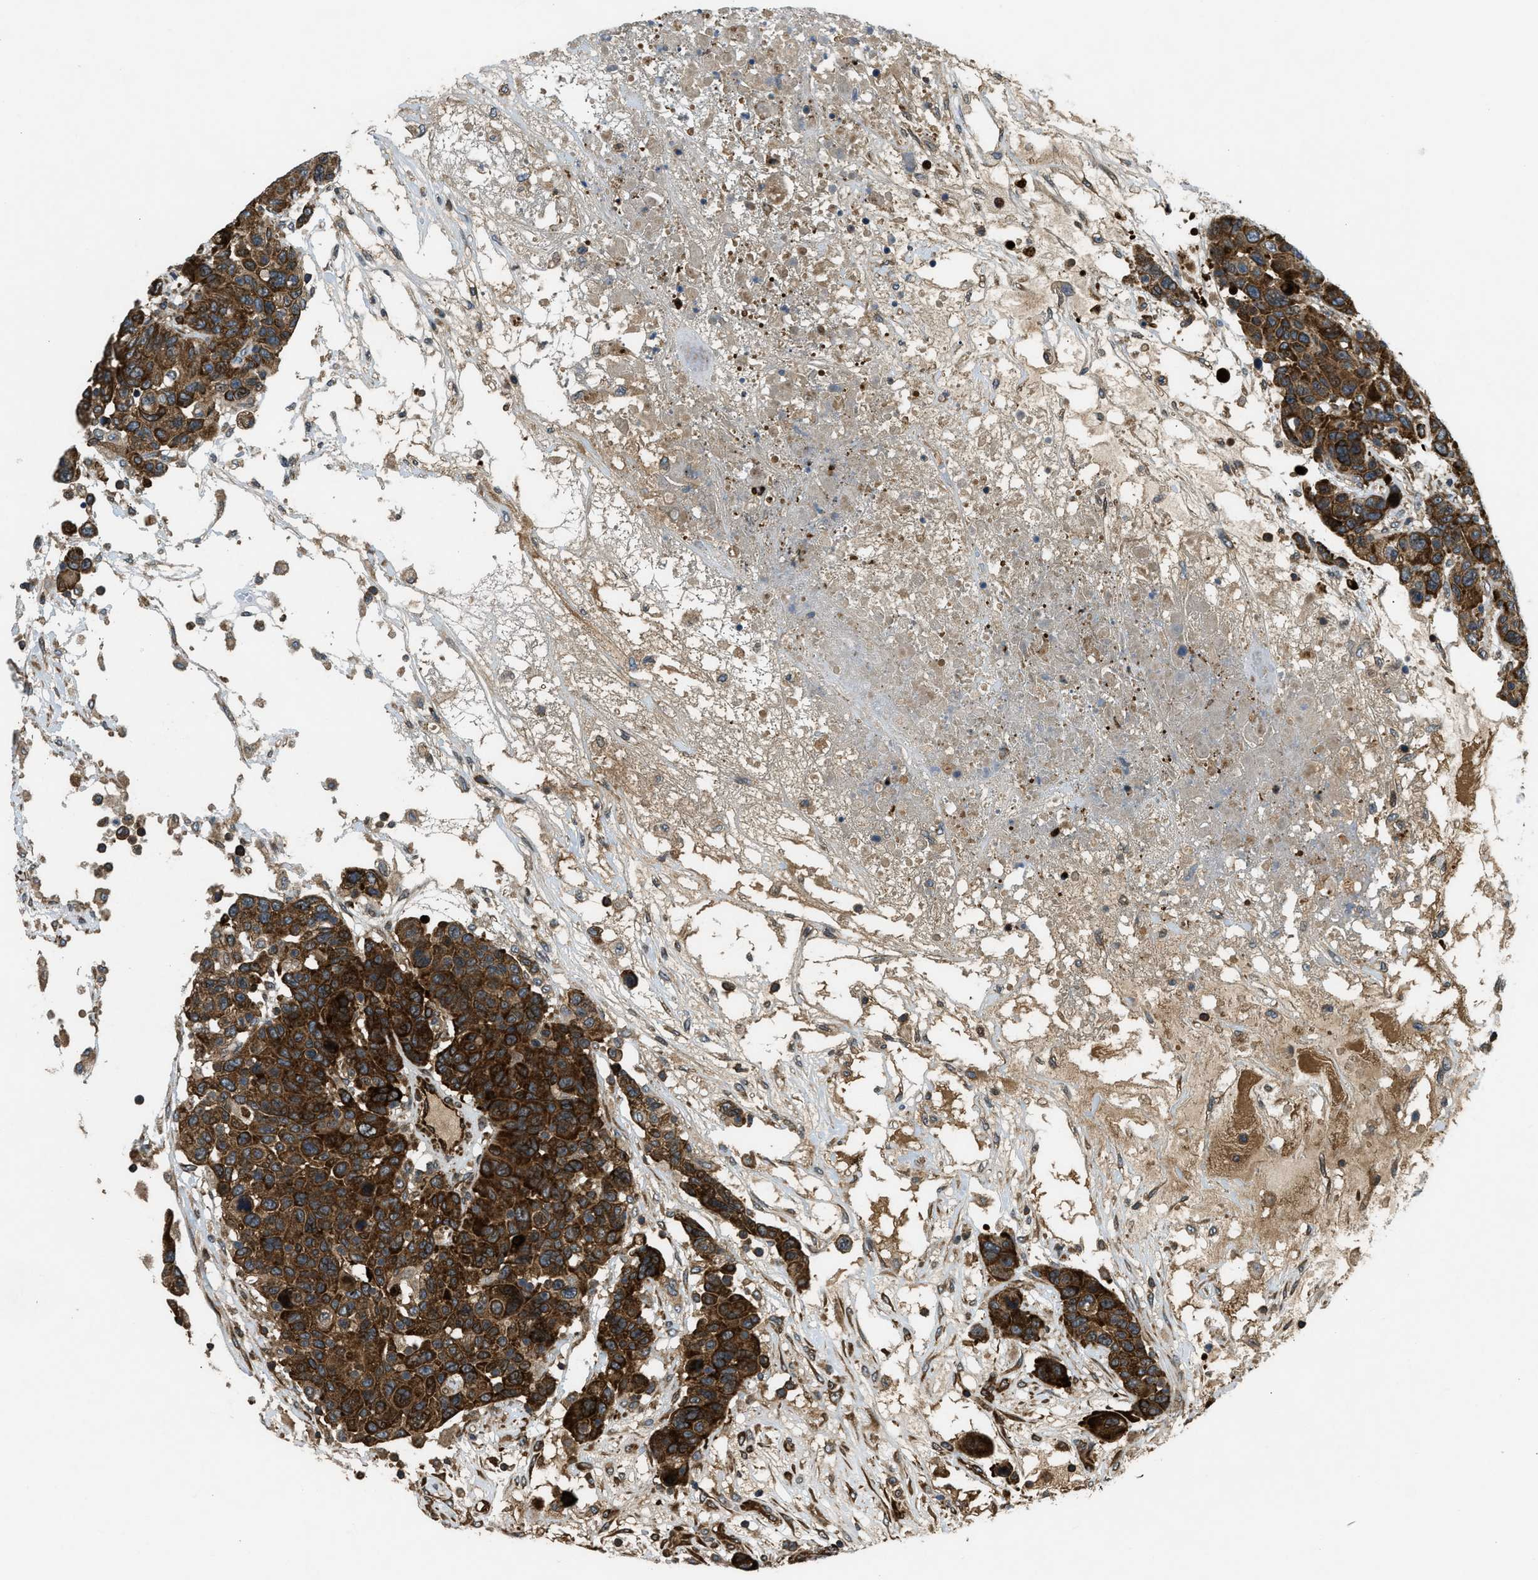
{"staining": {"intensity": "strong", "quantity": ">75%", "location": "cytoplasmic/membranous"}, "tissue": "breast cancer", "cell_type": "Tumor cells", "image_type": "cancer", "snomed": [{"axis": "morphology", "description": "Duct carcinoma"}, {"axis": "topography", "description": "Breast"}], "caption": "An IHC image of tumor tissue is shown. Protein staining in brown highlights strong cytoplasmic/membranous positivity in intraductal carcinoma (breast) within tumor cells. The protein of interest is stained brown, and the nuclei are stained in blue (DAB IHC with brightfield microscopy, high magnification).", "gene": "RASGRF2", "patient": {"sex": "female", "age": 37}}